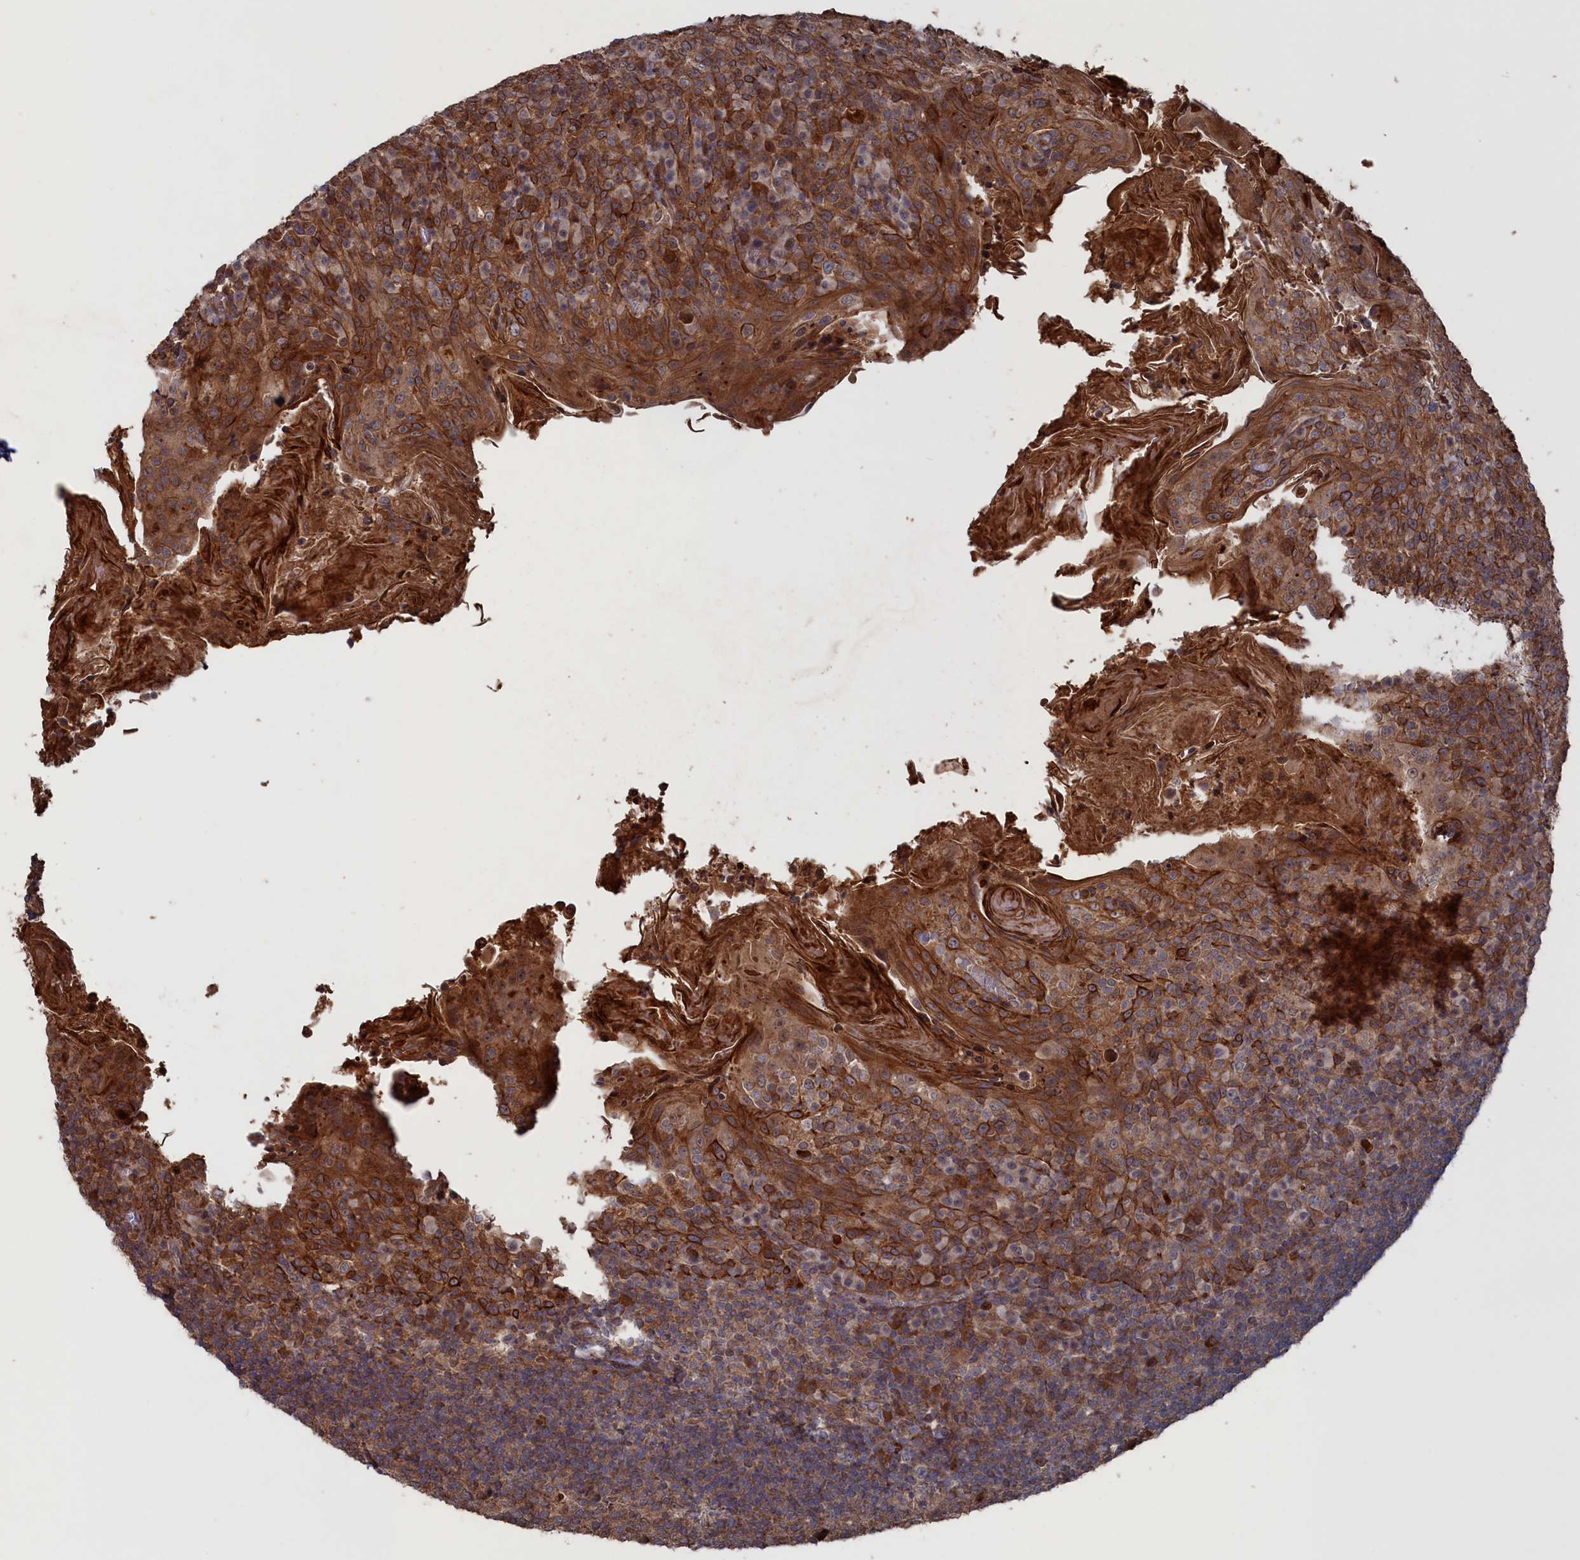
{"staining": {"intensity": "moderate", "quantity": "<25%", "location": "cytoplasmic/membranous"}, "tissue": "tonsil", "cell_type": "Germinal center cells", "image_type": "normal", "snomed": [{"axis": "morphology", "description": "Normal tissue, NOS"}, {"axis": "topography", "description": "Tonsil"}], "caption": "A photomicrograph of tonsil stained for a protein reveals moderate cytoplasmic/membranous brown staining in germinal center cells. (DAB (3,3'-diaminobenzidine) IHC with brightfield microscopy, high magnification).", "gene": "PLA2G15", "patient": {"sex": "female", "age": 10}}